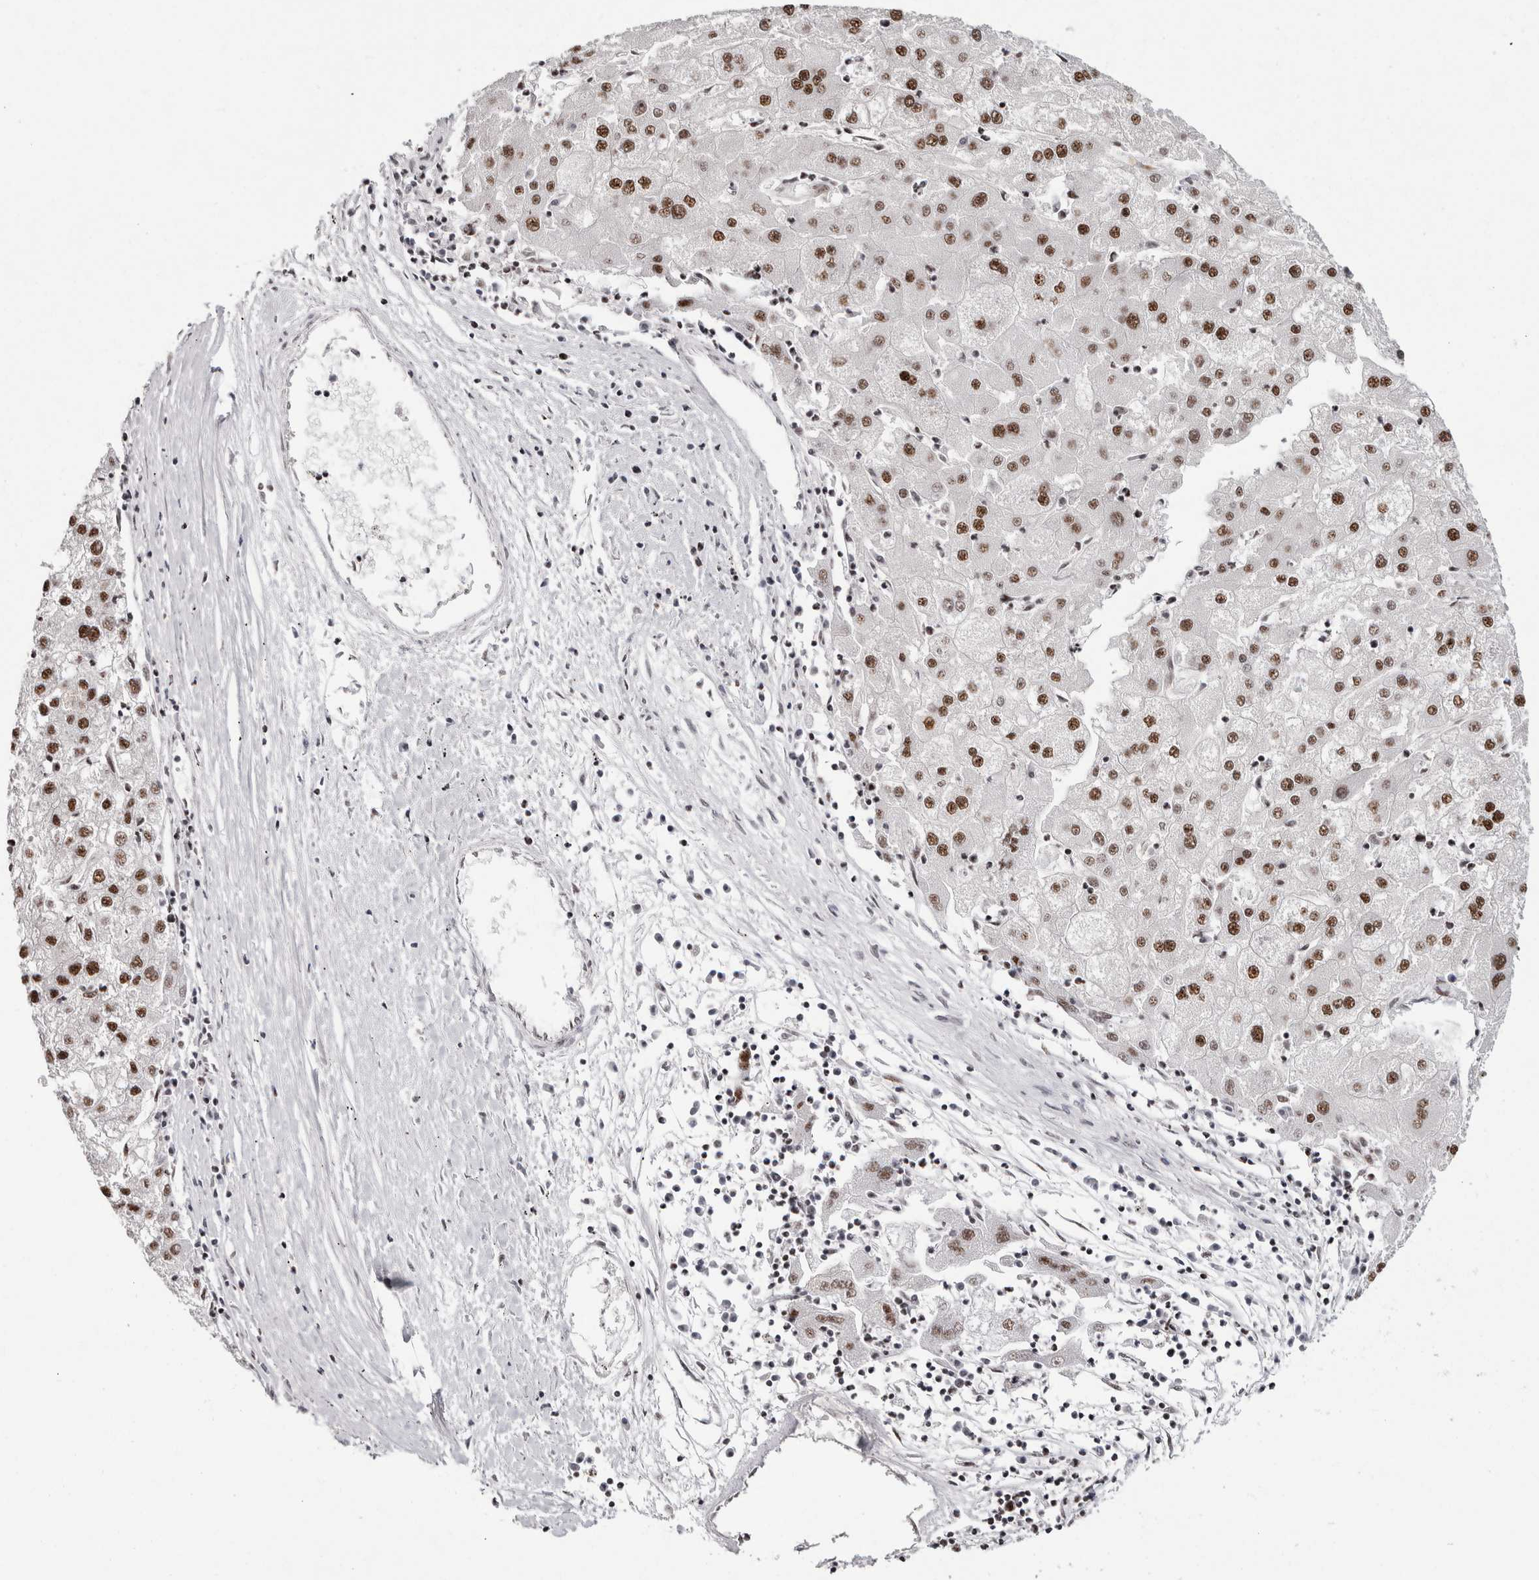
{"staining": {"intensity": "strong", "quantity": ">75%", "location": "nuclear"}, "tissue": "liver cancer", "cell_type": "Tumor cells", "image_type": "cancer", "snomed": [{"axis": "morphology", "description": "Carcinoma, Hepatocellular, NOS"}, {"axis": "topography", "description": "Liver"}], "caption": "The histopathology image displays staining of hepatocellular carcinoma (liver), revealing strong nuclear protein staining (brown color) within tumor cells.", "gene": "MKNK1", "patient": {"sex": "male", "age": 72}}